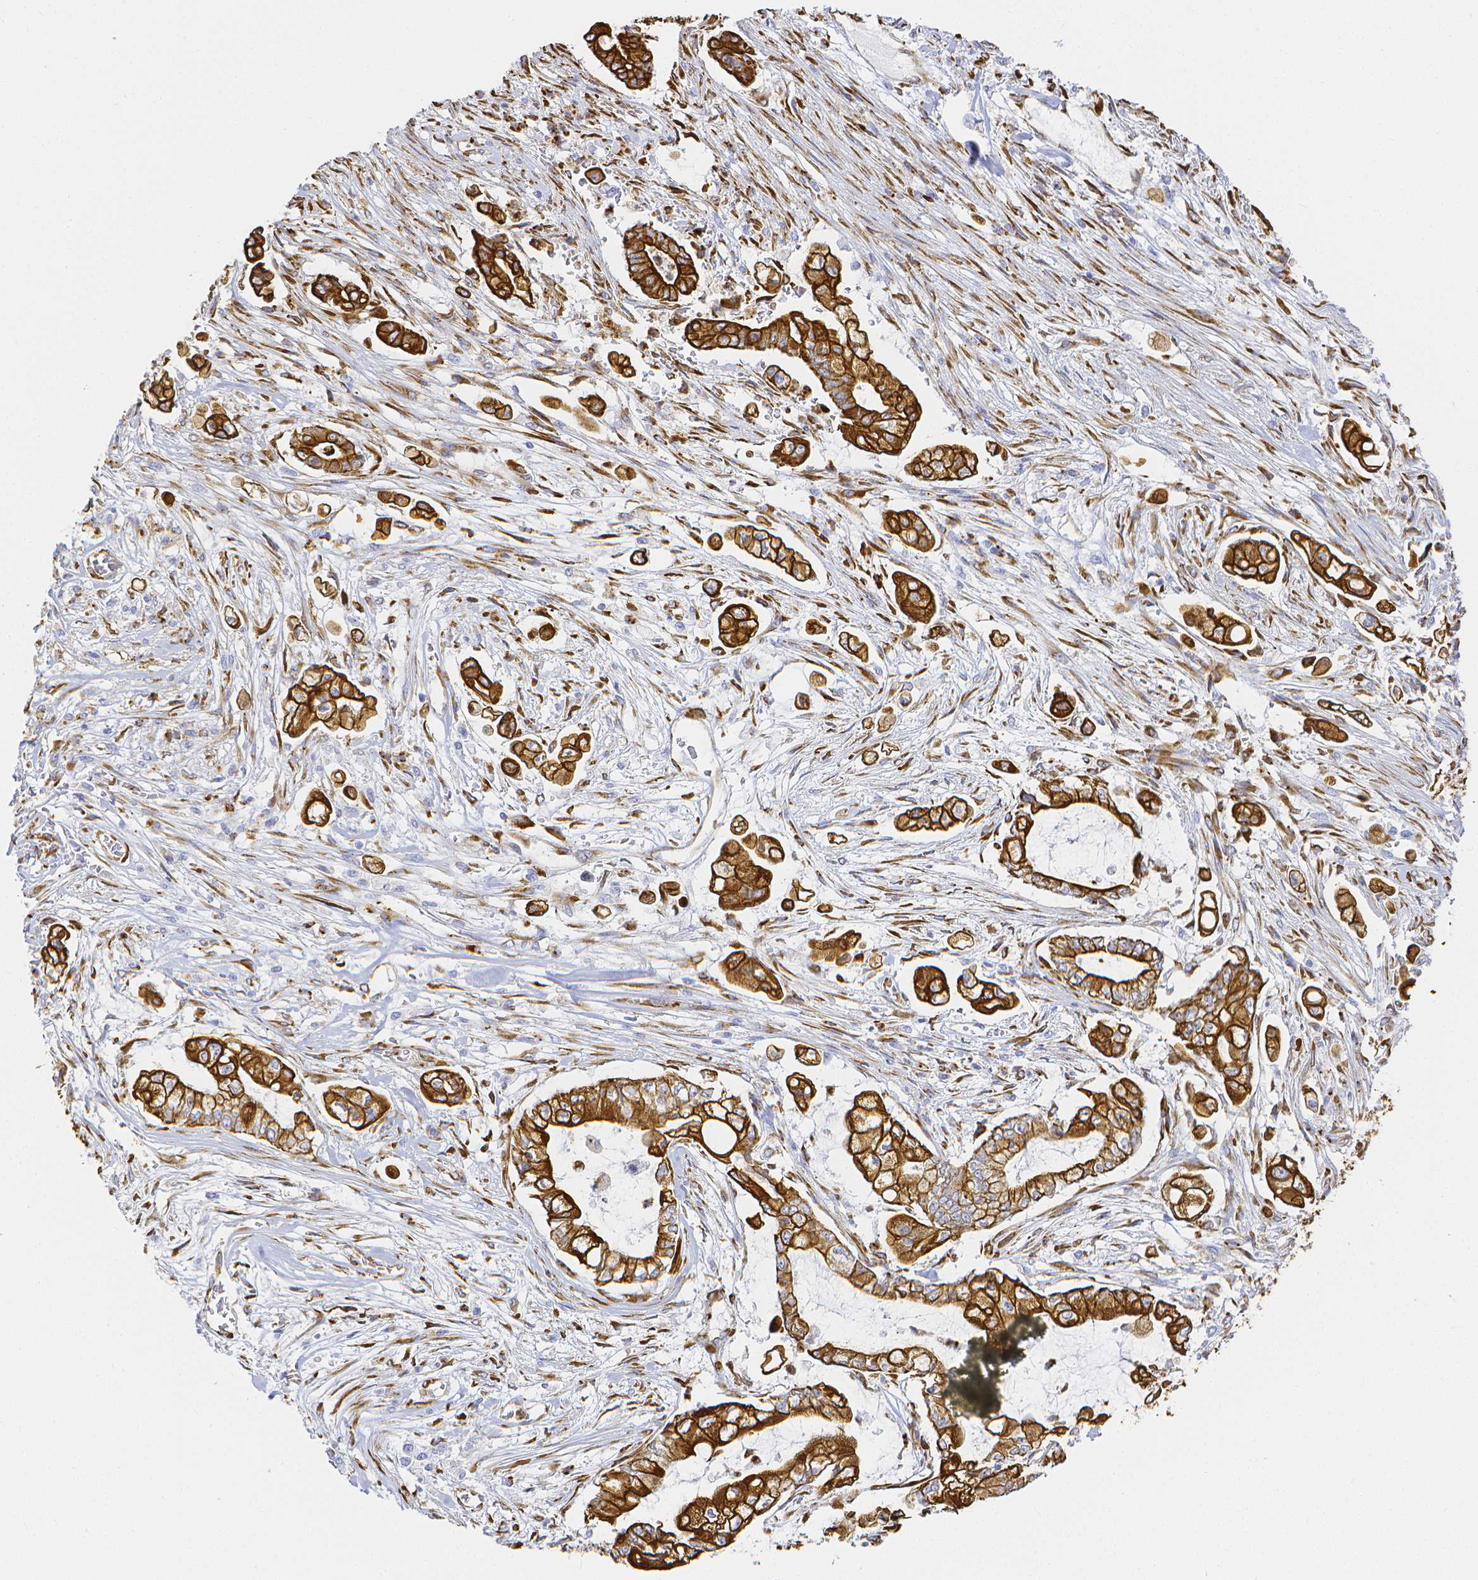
{"staining": {"intensity": "strong", "quantity": ">75%", "location": "cytoplasmic/membranous"}, "tissue": "pancreatic cancer", "cell_type": "Tumor cells", "image_type": "cancer", "snomed": [{"axis": "morphology", "description": "Adenocarcinoma, NOS"}, {"axis": "topography", "description": "Pancreas"}], "caption": "Pancreatic cancer was stained to show a protein in brown. There is high levels of strong cytoplasmic/membranous positivity in about >75% of tumor cells.", "gene": "SMURF1", "patient": {"sex": "female", "age": 69}}